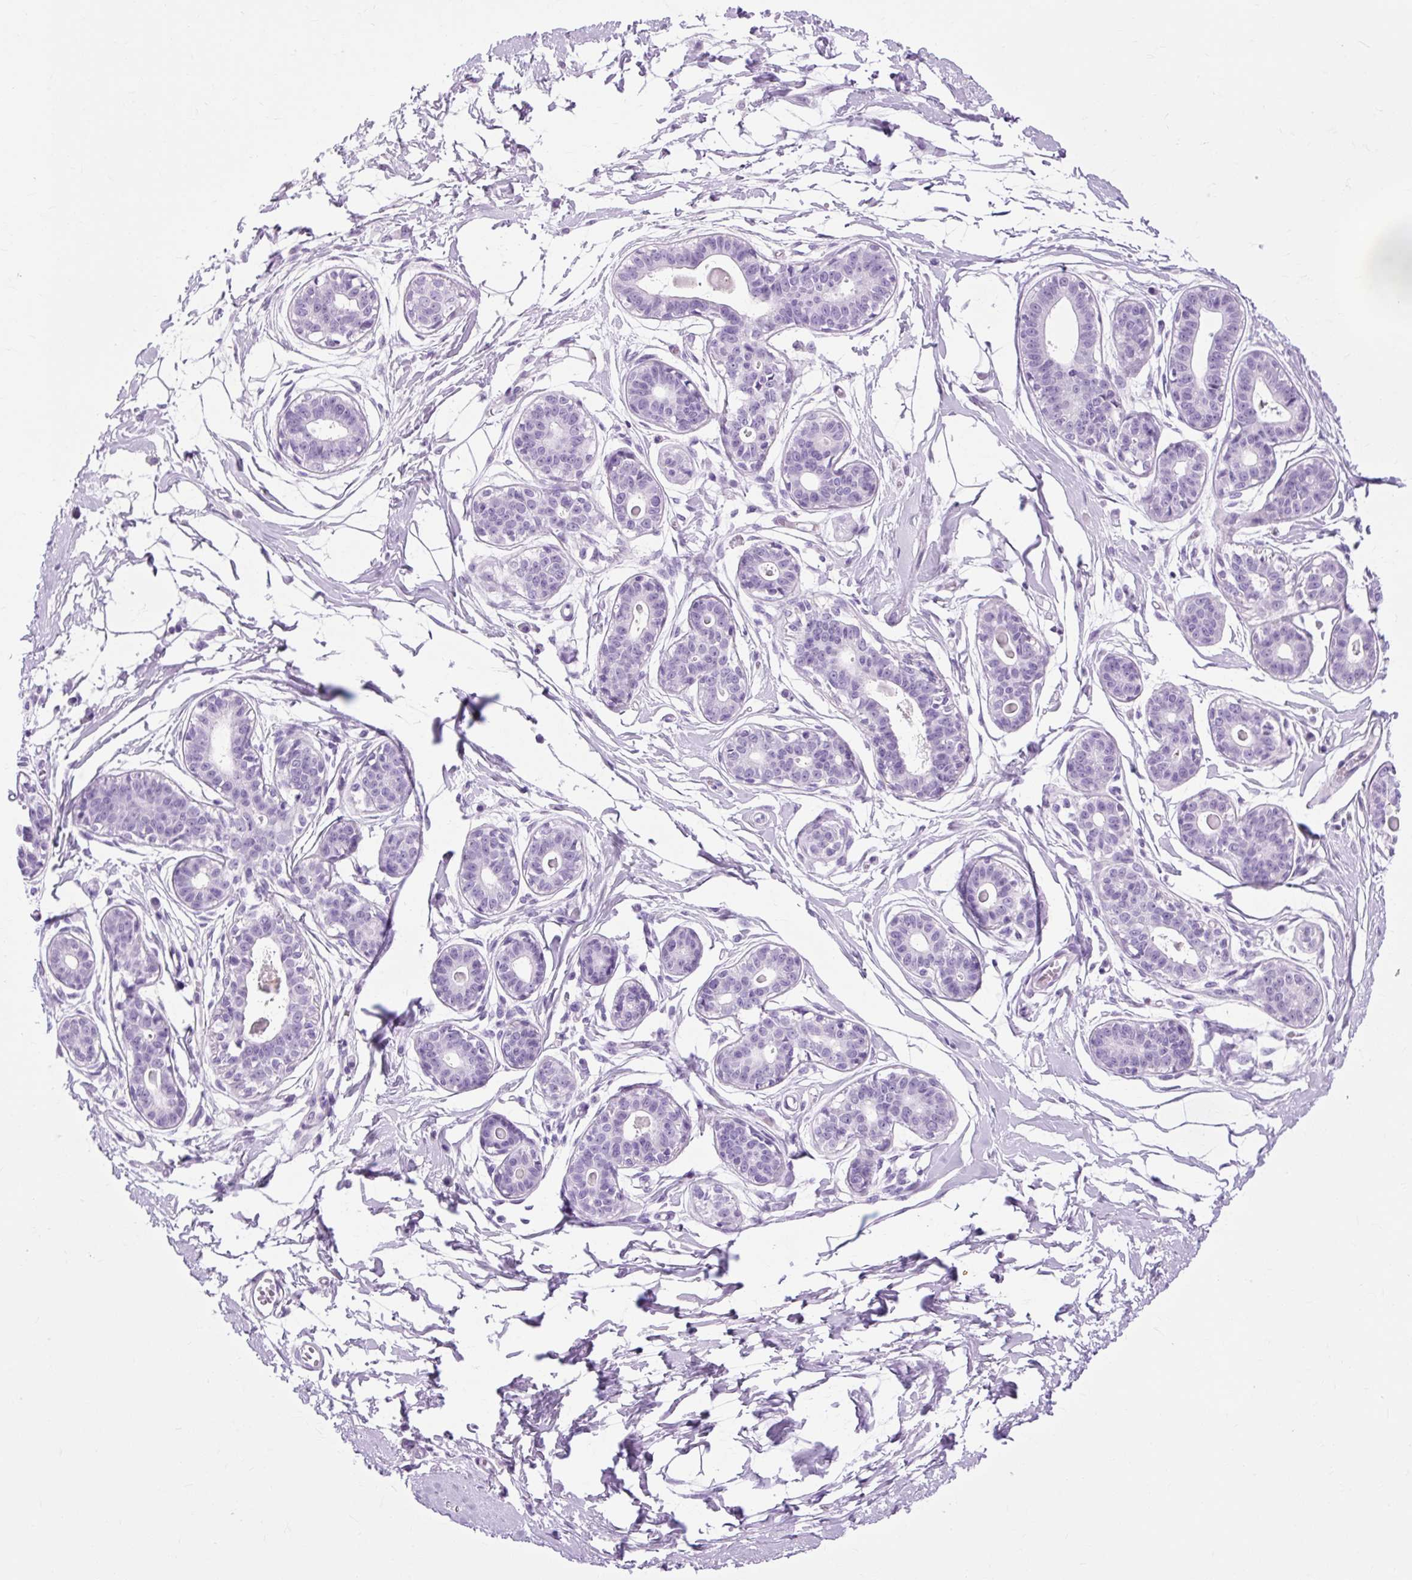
{"staining": {"intensity": "negative", "quantity": "none", "location": "none"}, "tissue": "breast", "cell_type": "Adipocytes", "image_type": "normal", "snomed": [{"axis": "morphology", "description": "Normal tissue, NOS"}, {"axis": "topography", "description": "Breast"}], "caption": "This histopathology image is of benign breast stained with immunohistochemistry (IHC) to label a protein in brown with the nuclei are counter-stained blue. There is no expression in adipocytes.", "gene": "OOEP", "patient": {"sex": "female", "age": 45}}